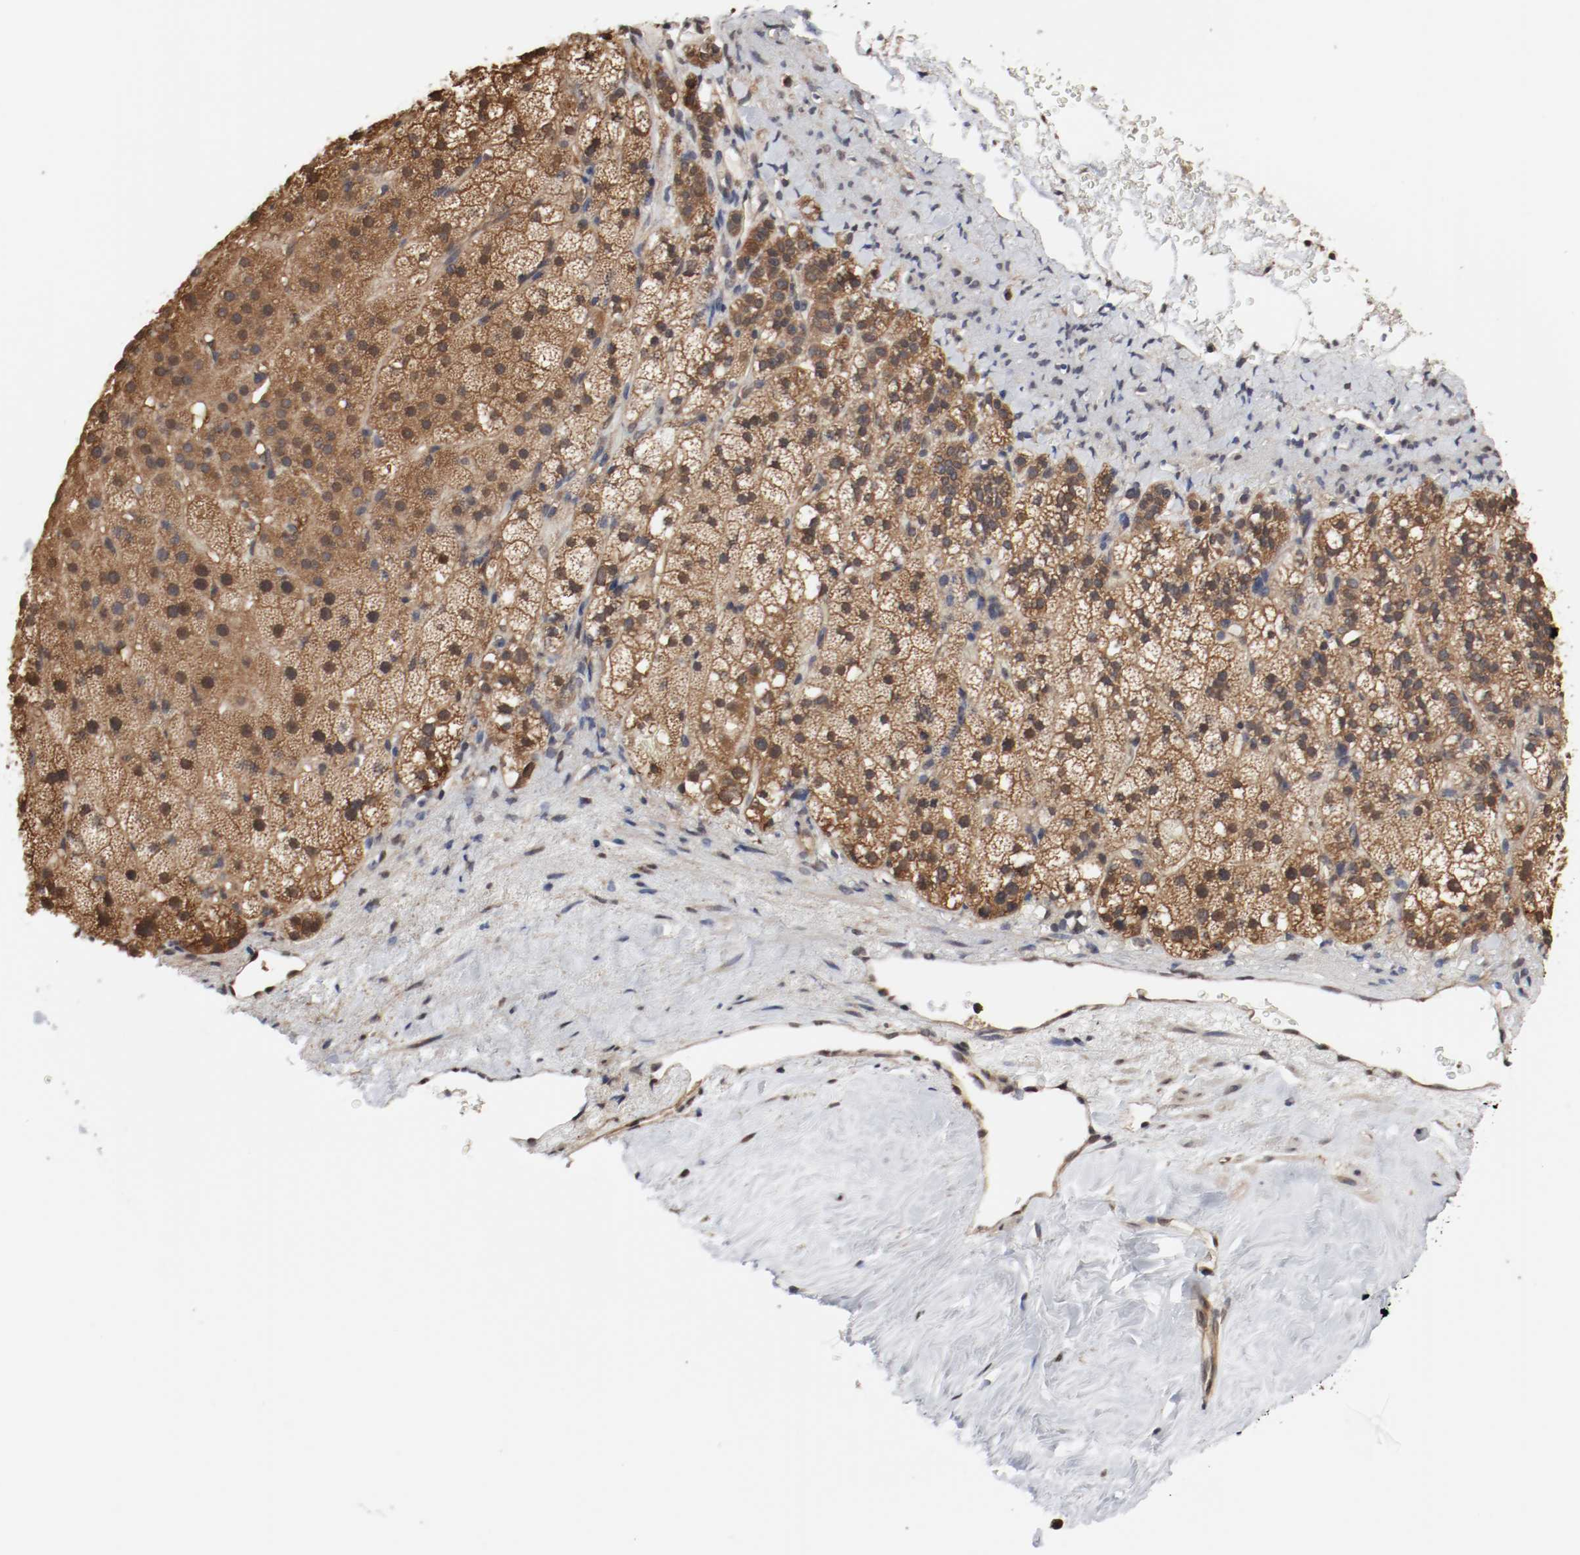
{"staining": {"intensity": "moderate", "quantity": ">75%", "location": "cytoplasmic/membranous,nuclear"}, "tissue": "adrenal gland", "cell_type": "Glandular cells", "image_type": "normal", "snomed": [{"axis": "morphology", "description": "Normal tissue, NOS"}, {"axis": "topography", "description": "Adrenal gland"}], "caption": "High-power microscopy captured an immunohistochemistry photomicrograph of normal adrenal gland, revealing moderate cytoplasmic/membranous,nuclear staining in approximately >75% of glandular cells. (Stains: DAB (3,3'-diaminobenzidine) in brown, nuclei in blue, Microscopy: brightfield microscopy at high magnification).", "gene": "AFG3L2", "patient": {"sex": "male", "age": 35}}